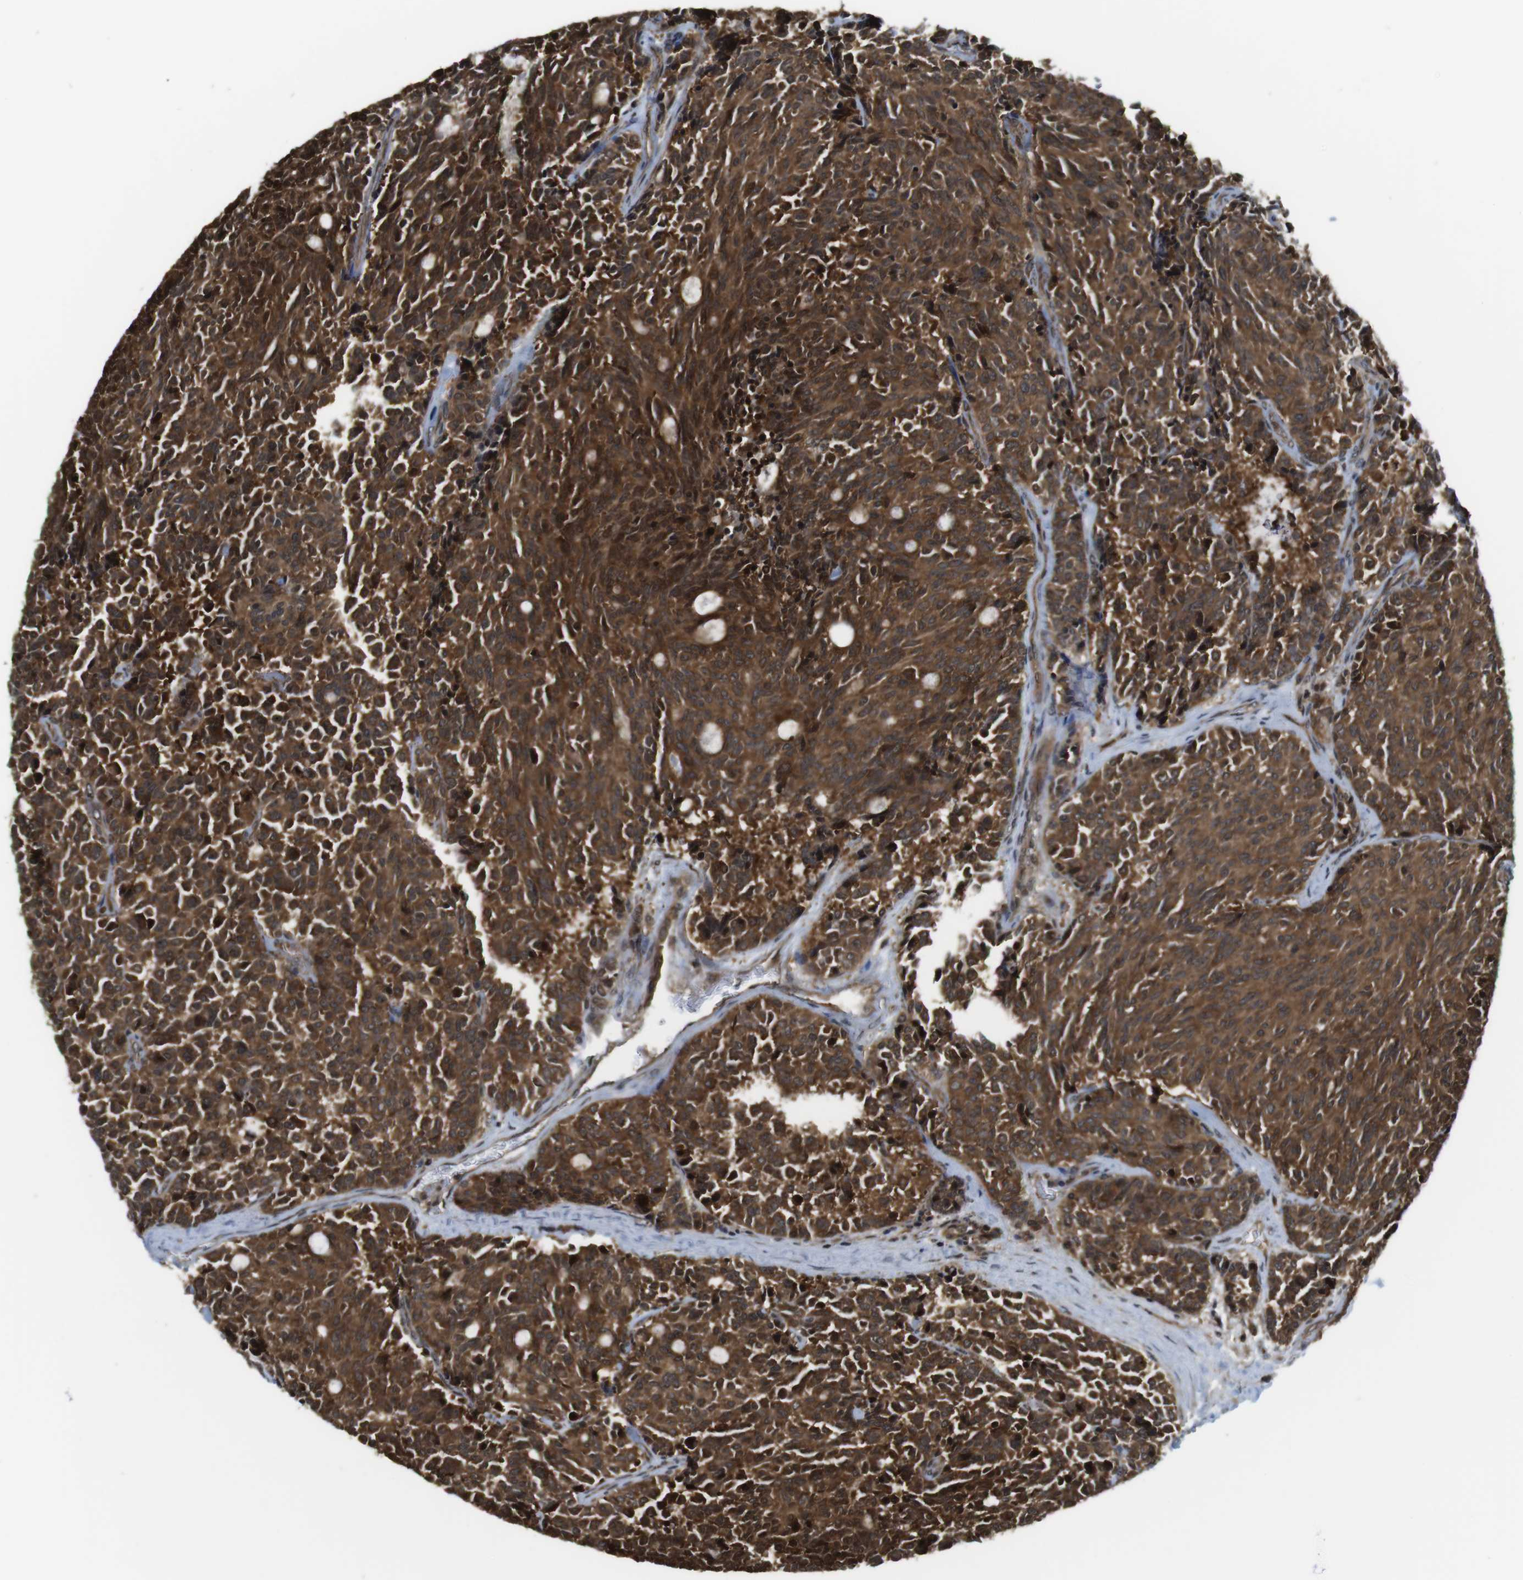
{"staining": {"intensity": "strong", "quantity": ">75%", "location": "cytoplasmic/membranous,nuclear"}, "tissue": "carcinoid", "cell_type": "Tumor cells", "image_type": "cancer", "snomed": [{"axis": "morphology", "description": "Carcinoid, malignant, NOS"}, {"axis": "topography", "description": "Pancreas"}], "caption": "Protein staining shows strong cytoplasmic/membranous and nuclear positivity in approximately >75% of tumor cells in carcinoid. The protein of interest is stained brown, and the nuclei are stained in blue (DAB (3,3'-diaminobenzidine) IHC with brightfield microscopy, high magnification).", "gene": "CC2D1A", "patient": {"sex": "female", "age": 54}}